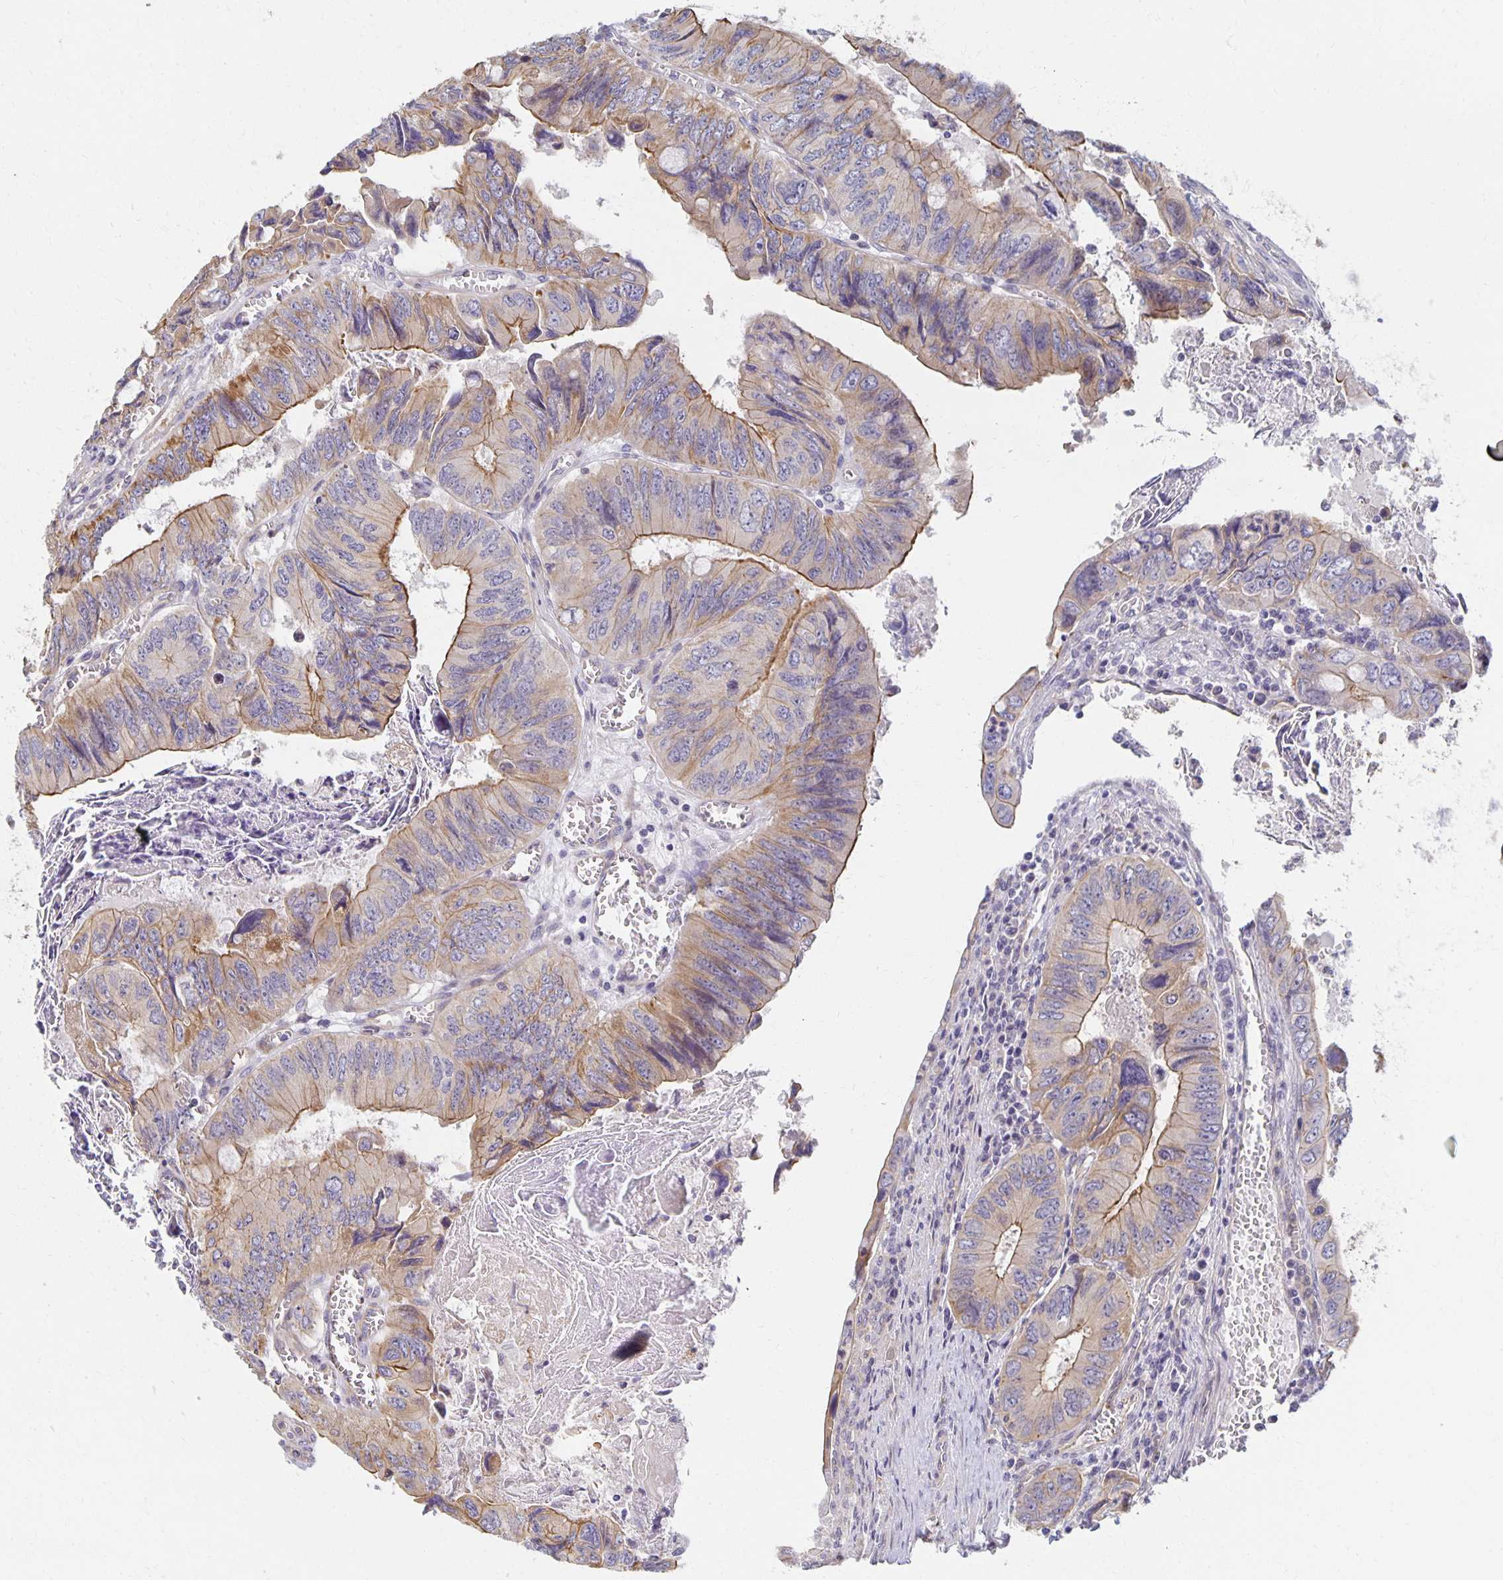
{"staining": {"intensity": "moderate", "quantity": "25%-75%", "location": "cytoplasmic/membranous"}, "tissue": "colorectal cancer", "cell_type": "Tumor cells", "image_type": "cancer", "snomed": [{"axis": "morphology", "description": "Adenocarcinoma, NOS"}, {"axis": "topography", "description": "Colon"}], "caption": "Brown immunohistochemical staining in adenocarcinoma (colorectal) demonstrates moderate cytoplasmic/membranous staining in approximately 25%-75% of tumor cells. The staining was performed using DAB (3,3'-diaminobenzidine), with brown indicating positive protein expression. Nuclei are stained blue with hematoxylin.", "gene": "SORL1", "patient": {"sex": "female", "age": 84}}